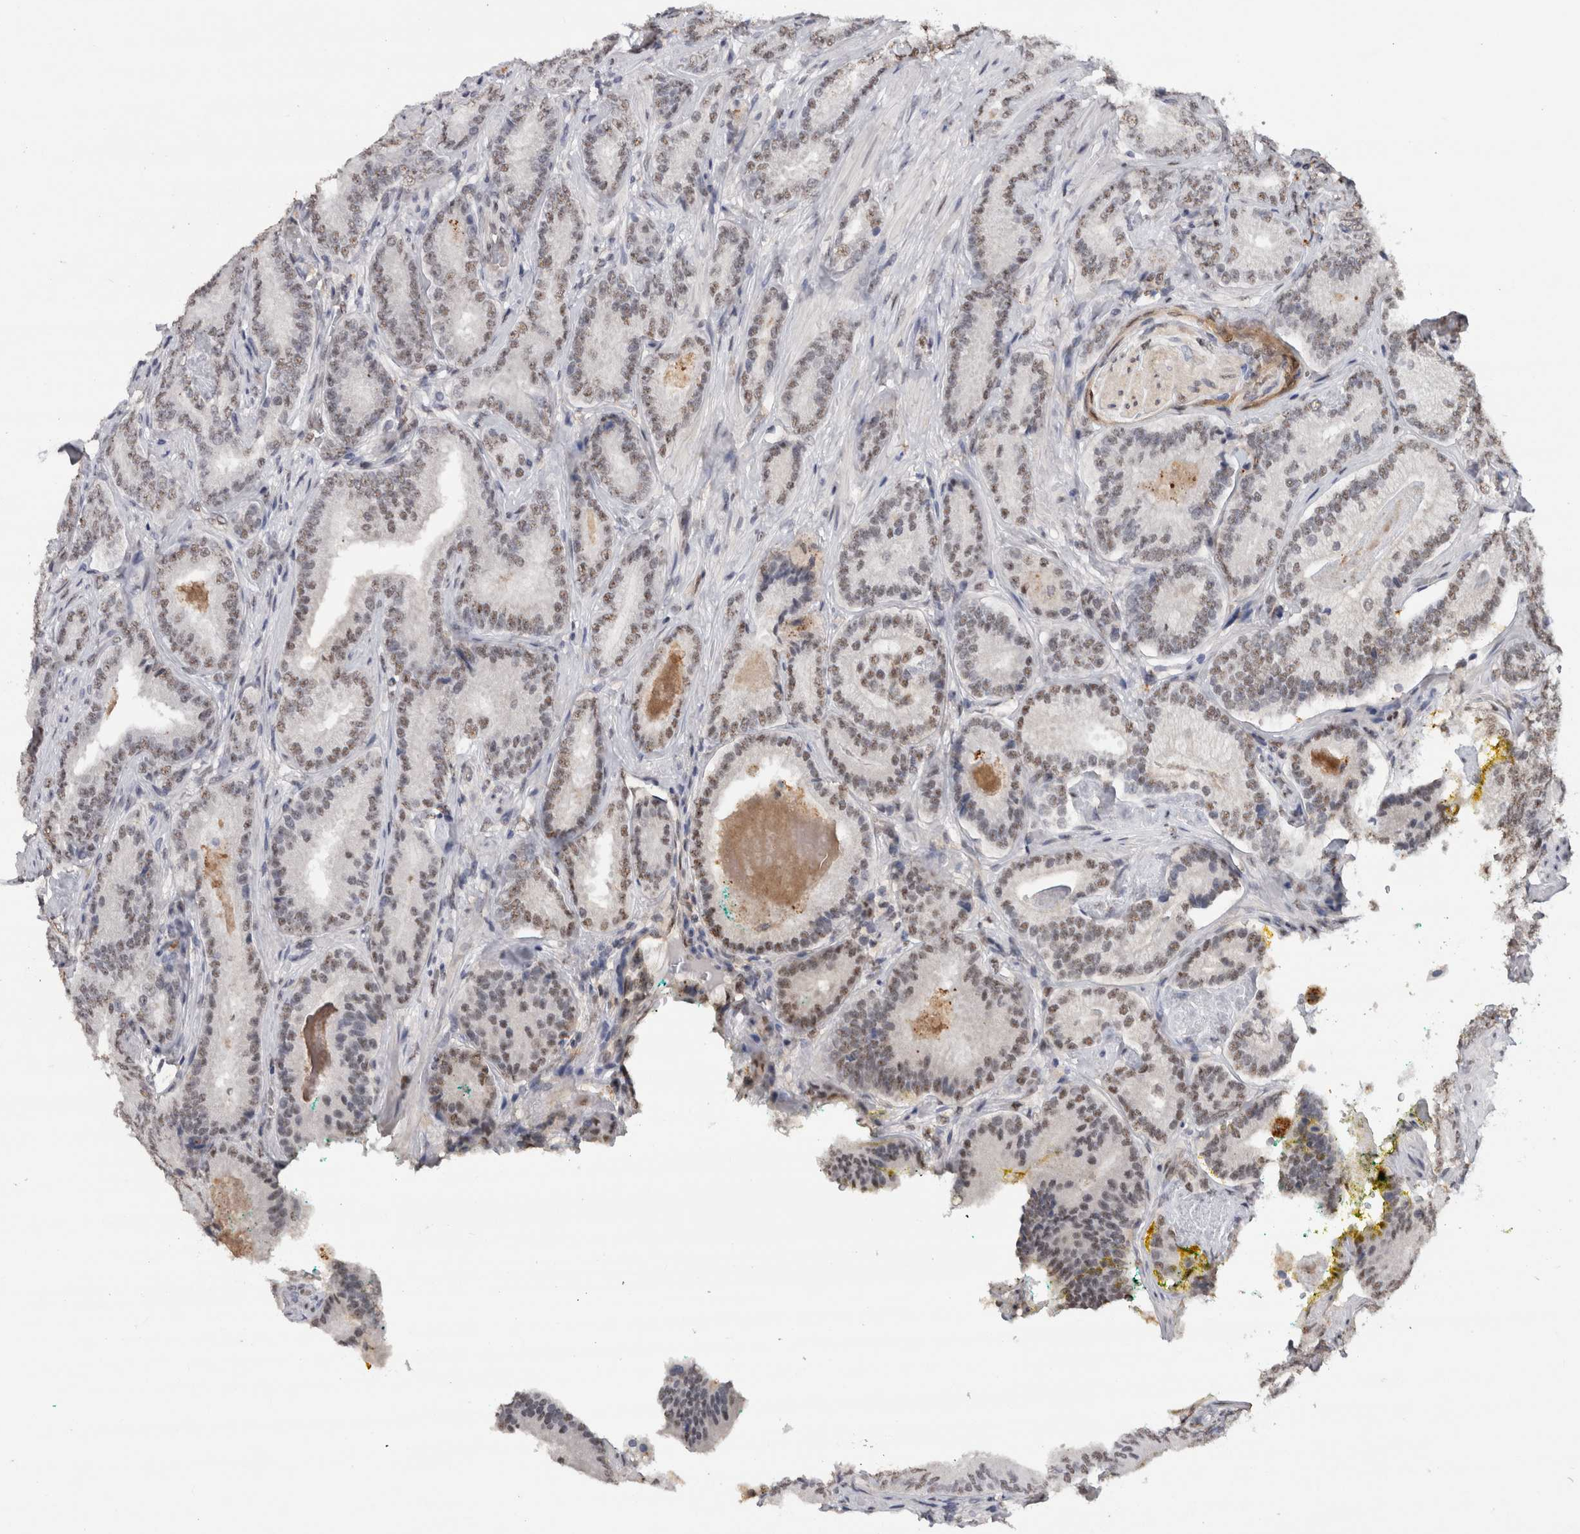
{"staining": {"intensity": "weak", "quantity": "25%-75%", "location": "nuclear"}, "tissue": "prostate cancer", "cell_type": "Tumor cells", "image_type": "cancer", "snomed": [{"axis": "morphology", "description": "Adenocarcinoma, Low grade"}, {"axis": "topography", "description": "Prostate"}], "caption": "Brown immunohistochemical staining in human prostate cancer (adenocarcinoma (low-grade)) exhibits weak nuclear staining in about 25%-75% of tumor cells. (DAB = brown stain, brightfield microscopy at high magnification).", "gene": "RPS6KA2", "patient": {"sex": "male", "age": 51}}